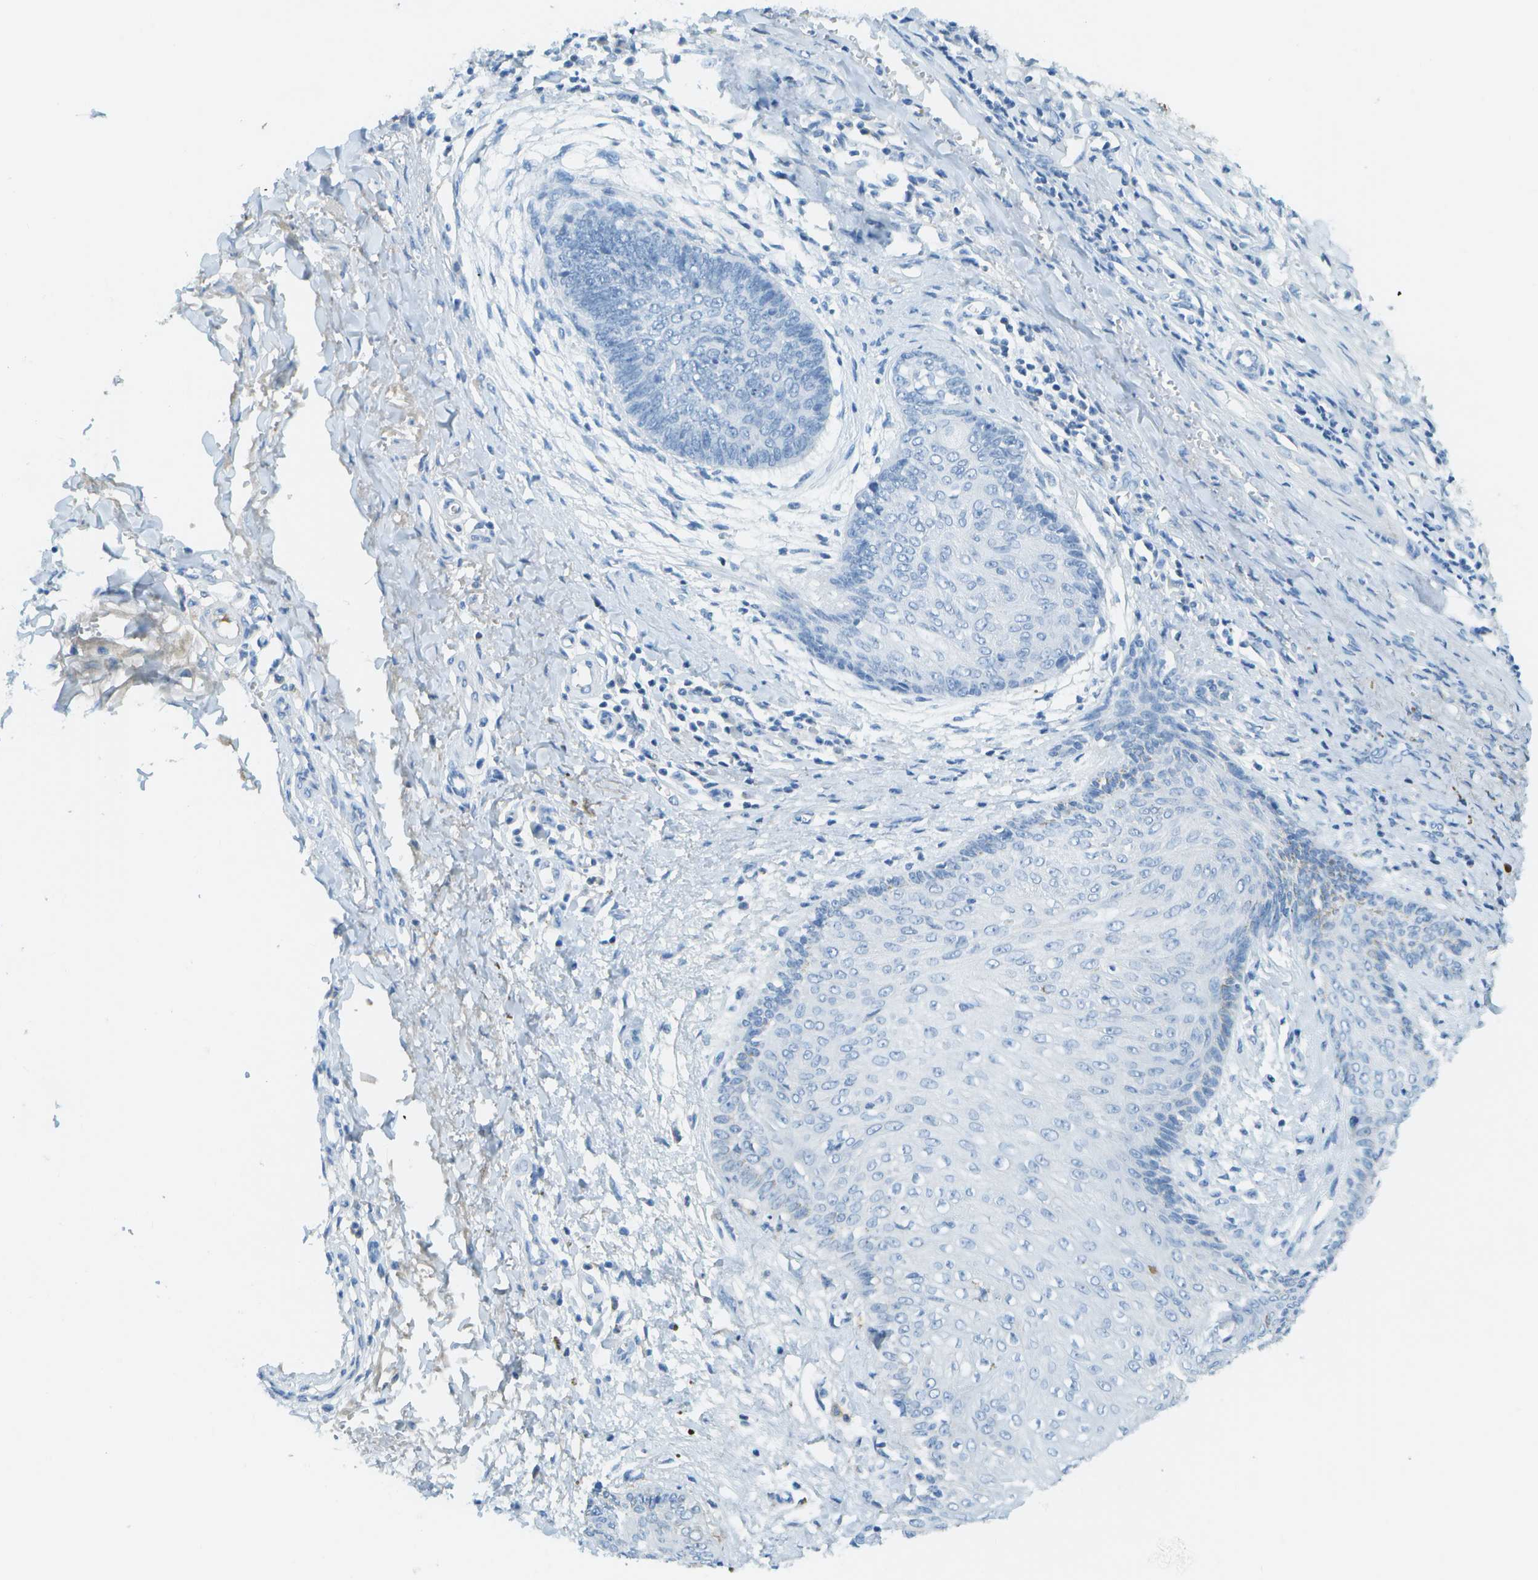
{"staining": {"intensity": "negative", "quantity": "none", "location": "none"}, "tissue": "skin cancer", "cell_type": "Tumor cells", "image_type": "cancer", "snomed": [{"axis": "morphology", "description": "Basal cell carcinoma"}, {"axis": "topography", "description": "Skin"}], "caption": "A high-resolution photomicrograph shows immunohistochemistry (IHC) staining of basal cell carcinoma (skin), which displays no significant staining in tumor cells.", "gene": "C1S", "patient": {"sex": "female", "age": 64}}